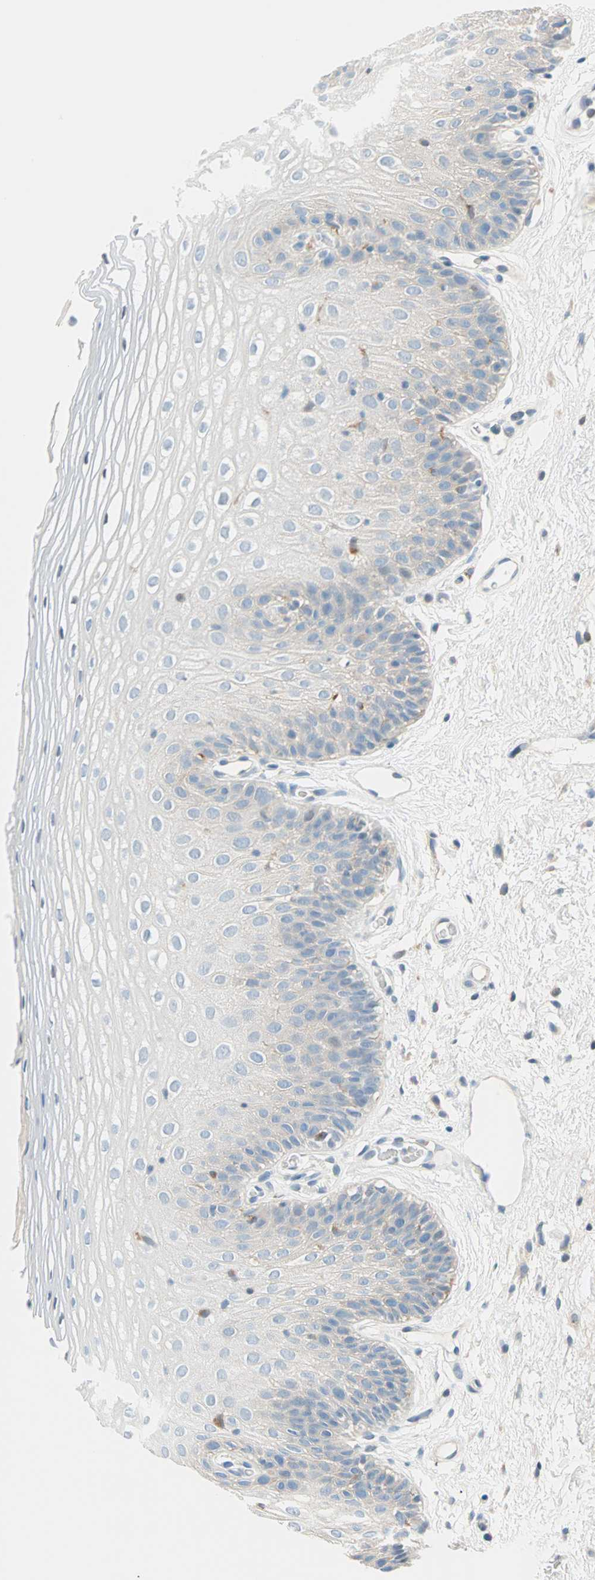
{"staining": {"intensity": "weak", "quantity": "<25%", "location": "cytoplasmic/membranous"}, "tissue": "oral mucosa", "cell_type": "Squamous epithelial cells", "image_type": "normal", "snomed": [{"axis": "morphology", "description": "Normal tissue, NOS"}, {"axis": "morphology", "description": "Squamous cell carcinoma, NOS"}, {"axis": "topography", "description": "Skeletal muscle"}, {"axis": "topography", "description": "Oral tissue"}], "caption": "Immunohistochemical staining of benign human oral mucosa exhibits no significant staining in squamous epithelial cells.", "gene": "TMEM163", "patient": {"sex": "male", "age": 71}}